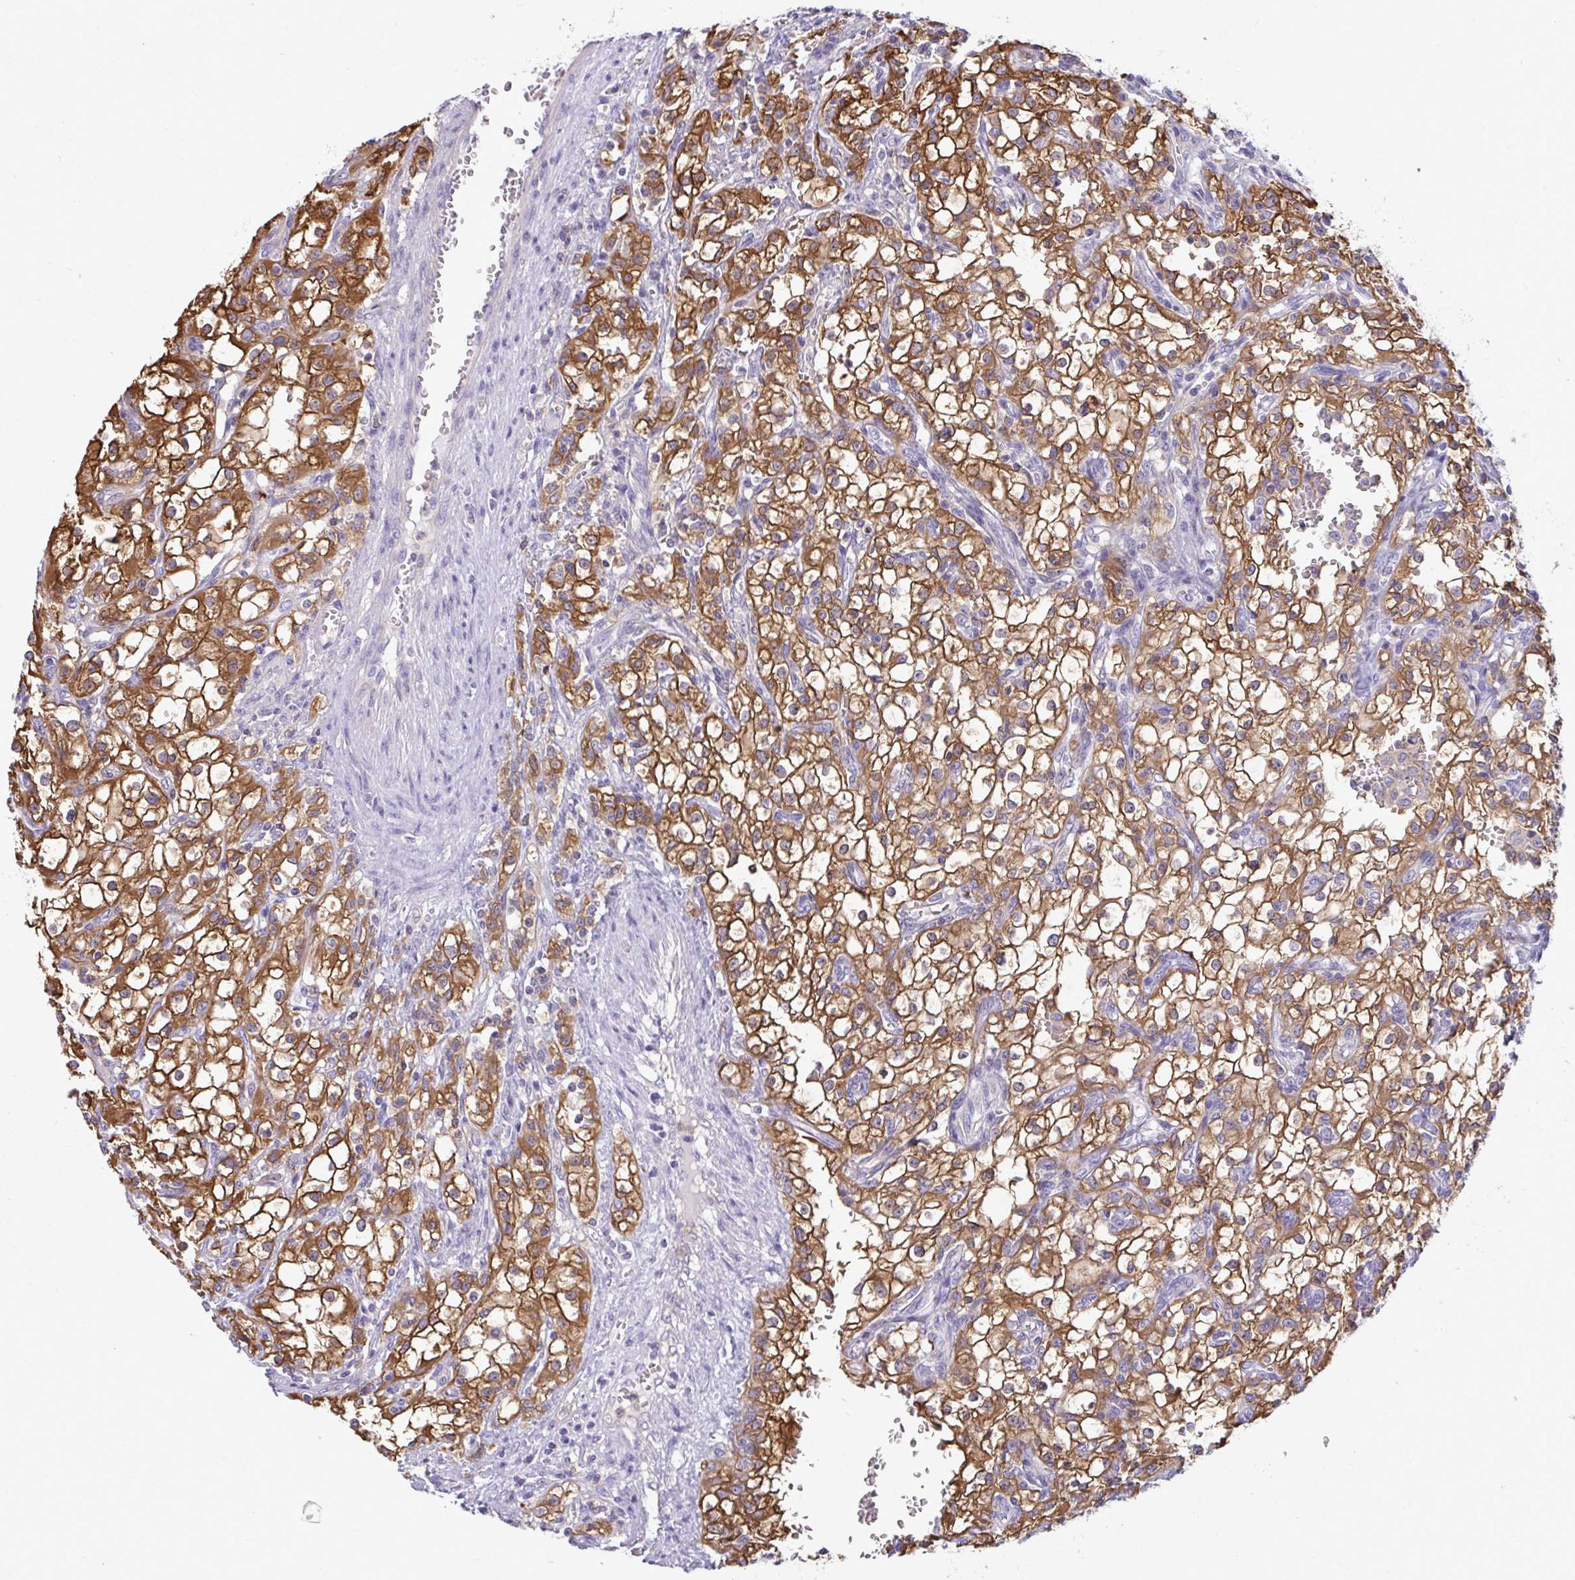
{"staining": {"intensity": "moderate", "quantity": ">75%", "location": "cytoplasmic/membranous"}, "tissue": "renal cancer", "cell_type": "Tumor cells", "image_type": "cancer", "snomed": [{"axis": "morphology", "description": "Adenocarcinoma, NOS"}, {"axis": "topography", "description": "Kidney"}], "caption": "Renal adenocarcinoma was stained to show a protein in brown. There is medium levels of moderate cytoplasmic/membranous staining in approximately >75% of tumor cells.", "gene": "SLC30A6", "patient": {"sex": "female", "age": 74}}